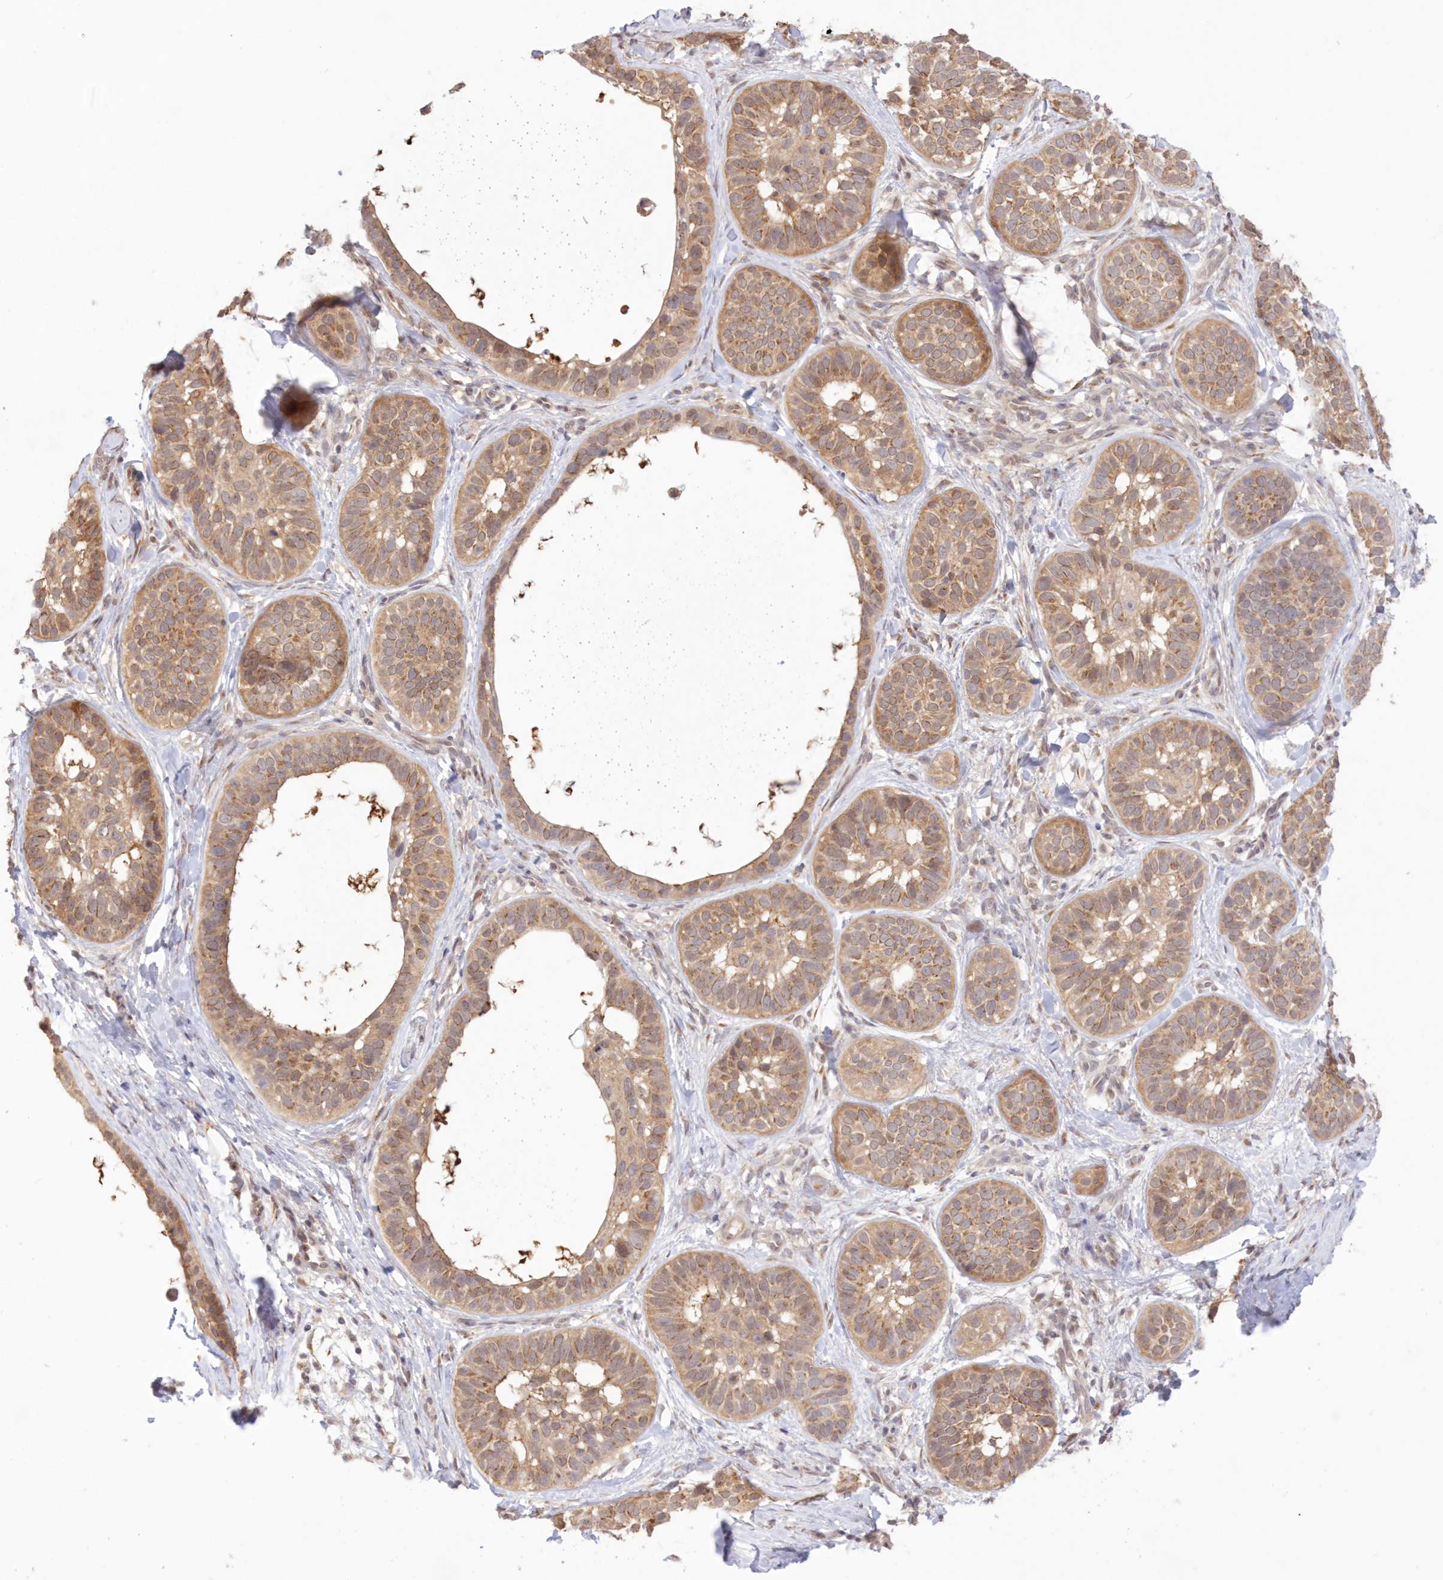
{"staining": {"intensity": "moderate", "quantity": ">75%", "location": "cytoplasmic/membranous"}, "tissue": "skin cancer", "cell_type": "Tumor cells", "image_type": "cancer", "snomed": [{"axis": "morphology", "description": "Basal cell carcinoma"}, {"axis": "topography", "description": "Skin"}], "caption": "About >75% of tumor cells in human skin basal cell carcinoma show moderate cytoplasmic/membranous protein staining as visualized by brown immunohistochemical staining.", "gene": "RNPEP", "patient": {"sex": "male", "age": 62}}